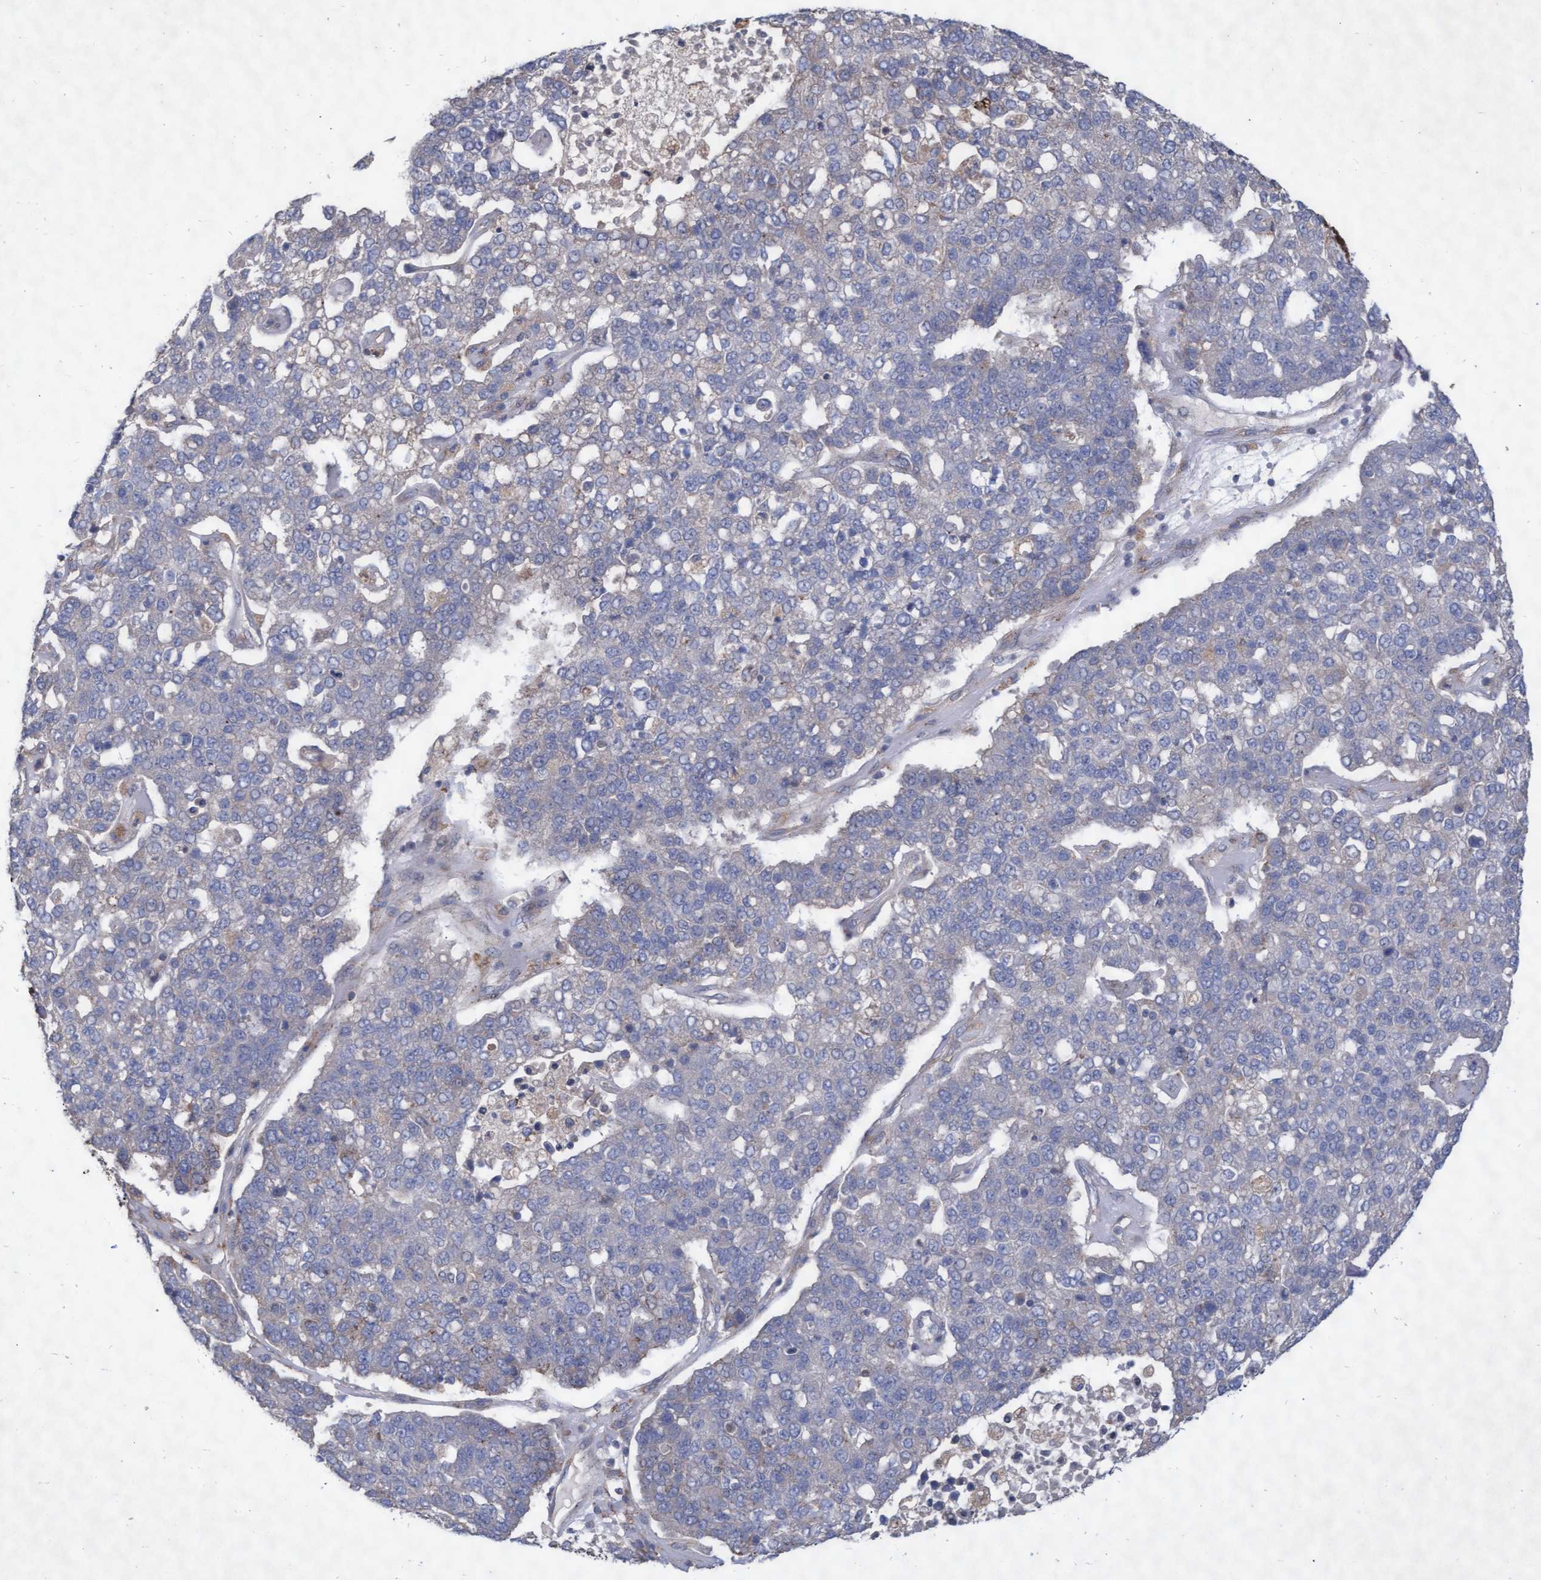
{"staining": {"intensity": "negative", "quantity": "none", "location": "none"}, "tissue": "pancreatic cancer", "cell_type": "Tumor cells", "image_type": "cancer", "snomed": [{"axis": "morphology", "description": "Adenocarcinoma, NOS"}, {"axis": "topography", "description": "Pancreas"}], "caption": "A high-resolution image shows immunohistochemistry staining of pancreatic cancer, which demonstrates no significant positivity in tumor cells. Nuclei are stained in blue.", "gene": "ABCF2", "patient": {"sex": "female", "age": 61}}